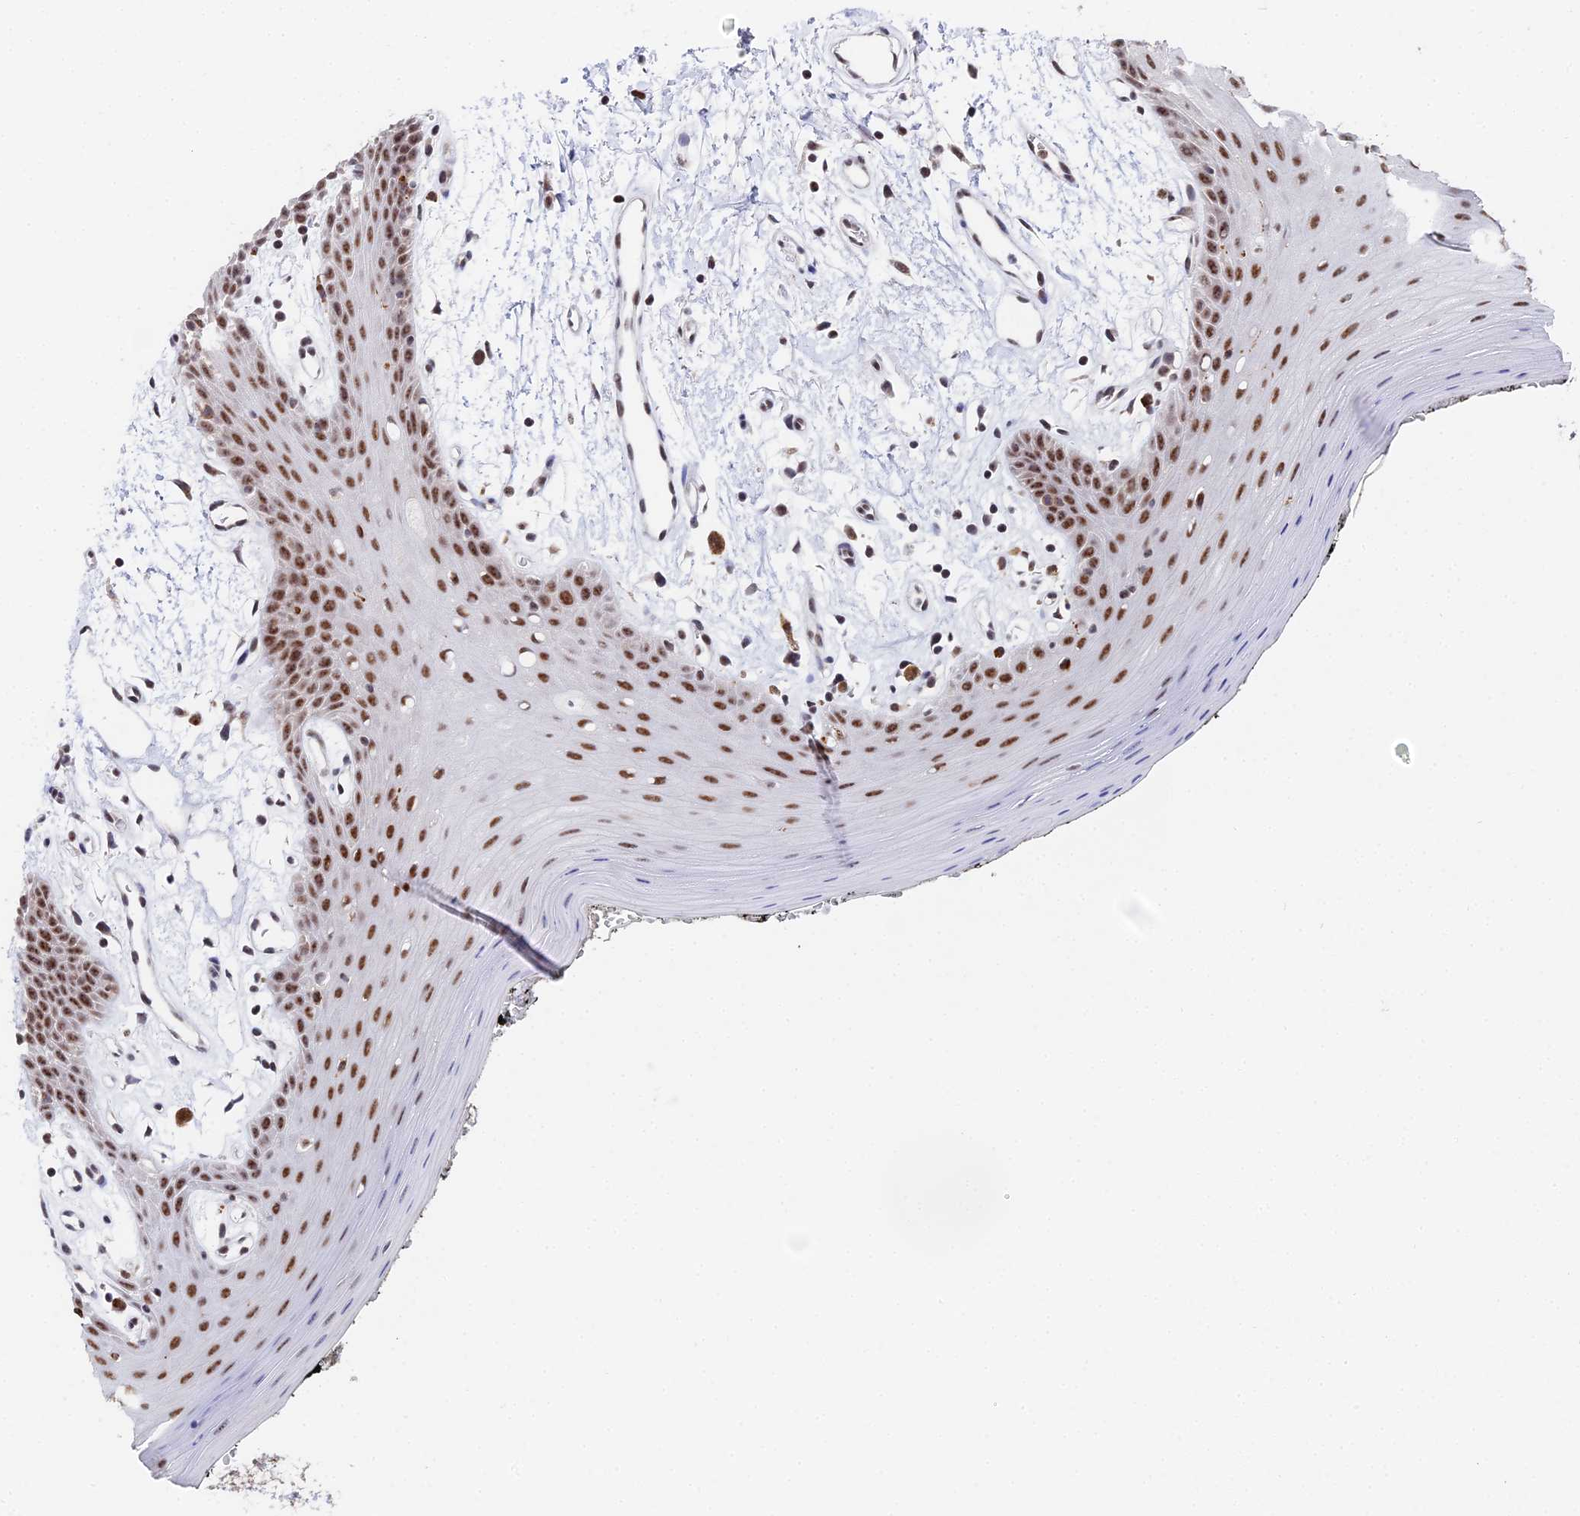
{"staining": {"intensity": "strong", "quantity": ">75%", "location": "nuclear"}, "tissue": "oral mucosa", "cell_type": "Squamous epithelial cells", "image_type": "normal", "snomed": [{"axis": "morphology", "description": "Normal tissue, NOS"}, {"axis": "topography", "description": "Oral tissue"}, {"axis": "topography", "description": "Tounge, NOS"}], "caption": "Unremarkable oral mucosa reveals strong nuclear staining in about >75% of squamous epithelial cells The protein is shown in brown color, while the nuclei are stained blue..", "gene": "MAGOHB", "patient": {"sex": "female", "age": 59}}